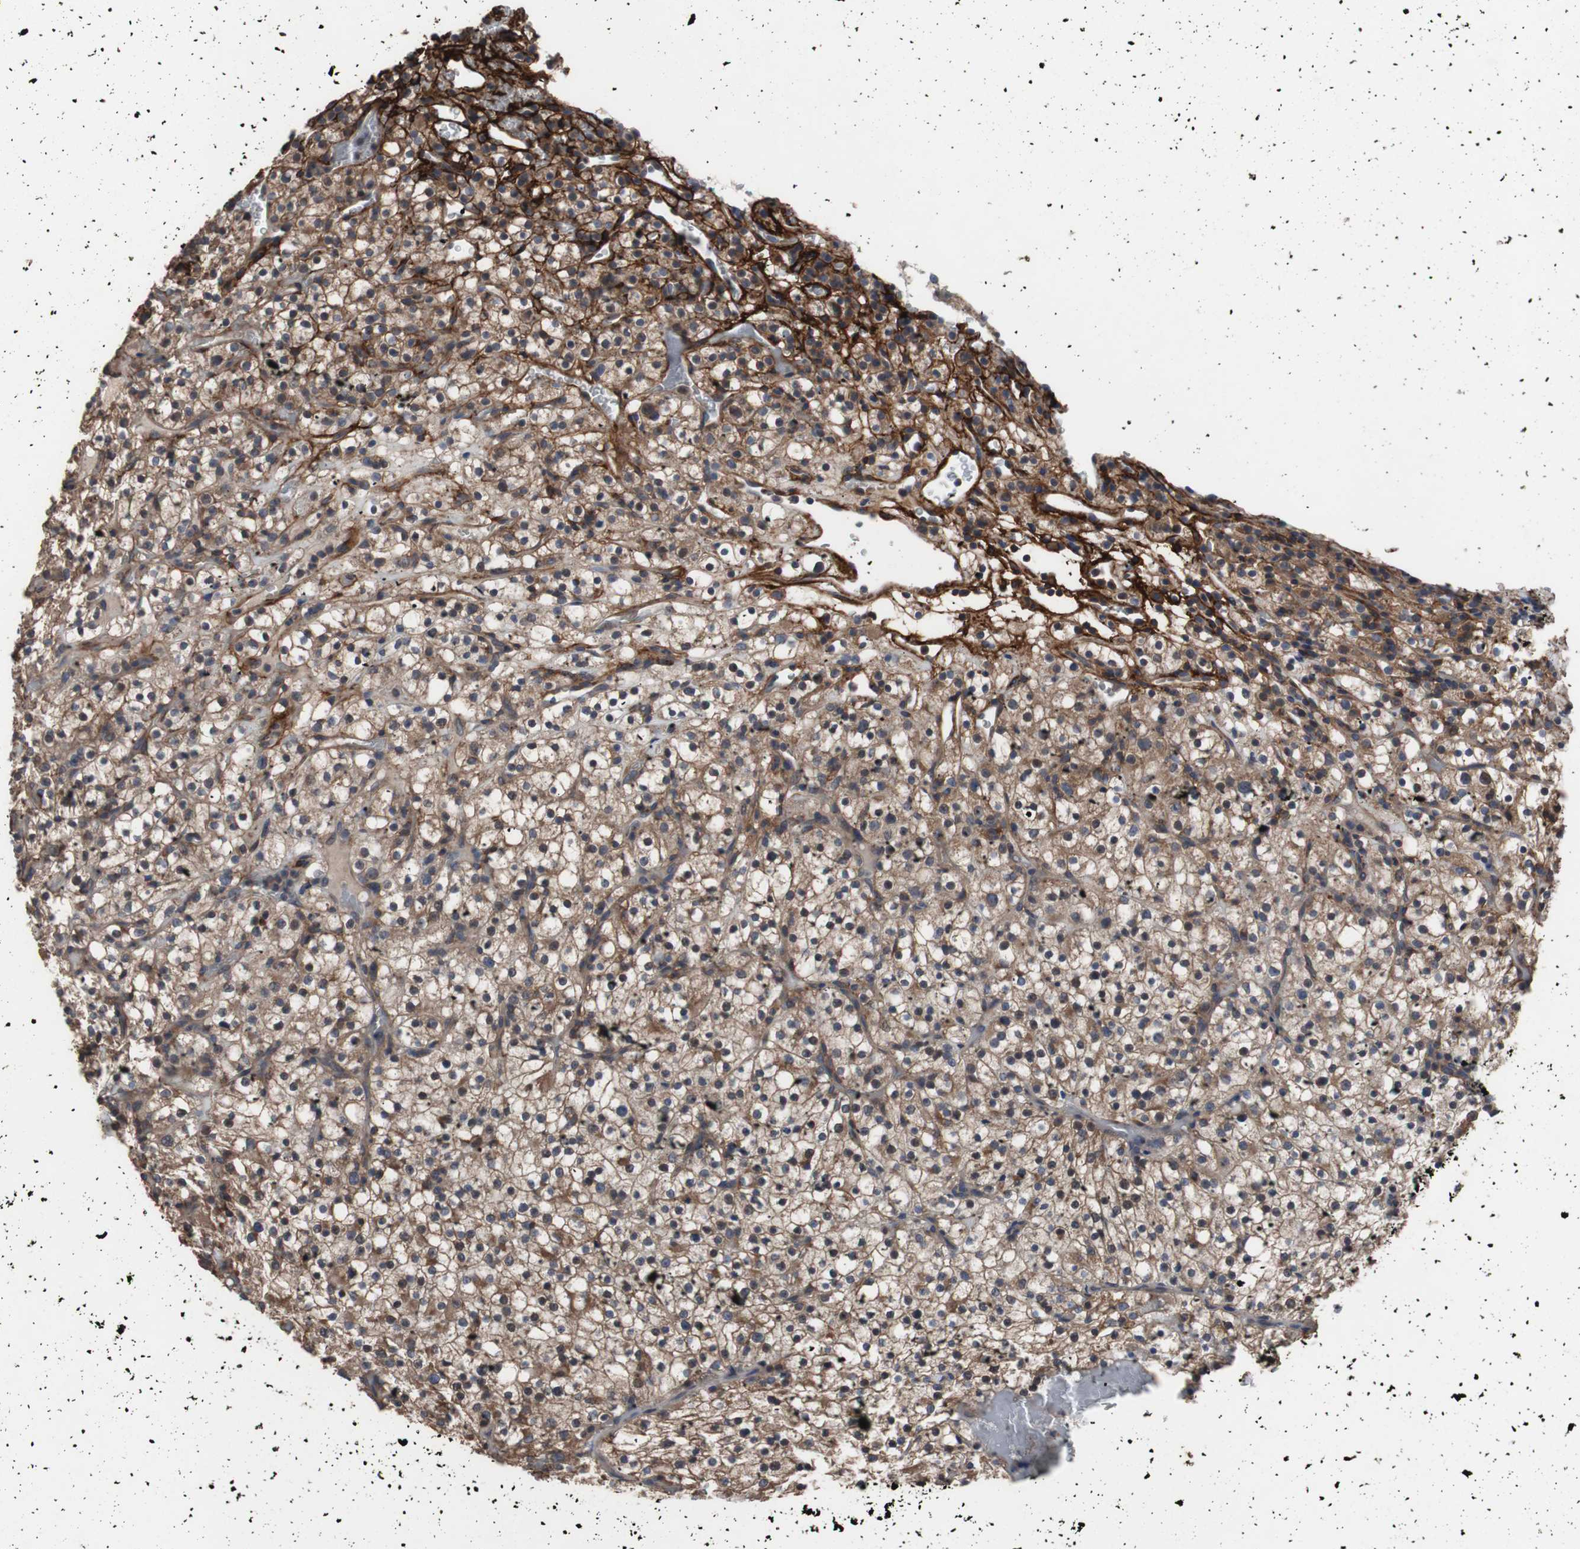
{"staining": {"intensity": "moderate", "quantity": ">75%", "location": "cytoplasmic/membranous"}, "tissue": "renal cancer", "cell_type": "Tumor cells", "image_type": "cancer", "snomed": [{"axis": "morphology", "description": "Normal tissue, NOS"}, {"axis": "morphology", "description": "Adenocarcinoma, NOS"}, {"axis": "topography", "description": "Kidney"}], "caption": "The histopathology image reveals staining of adenocarcinoma (renal), revealing moderate cytoplasmic/membranous protein staining (brown color) within tumor cells.", "gene": "COL6A2", "patient": {"sex": "female", "age": 72}}